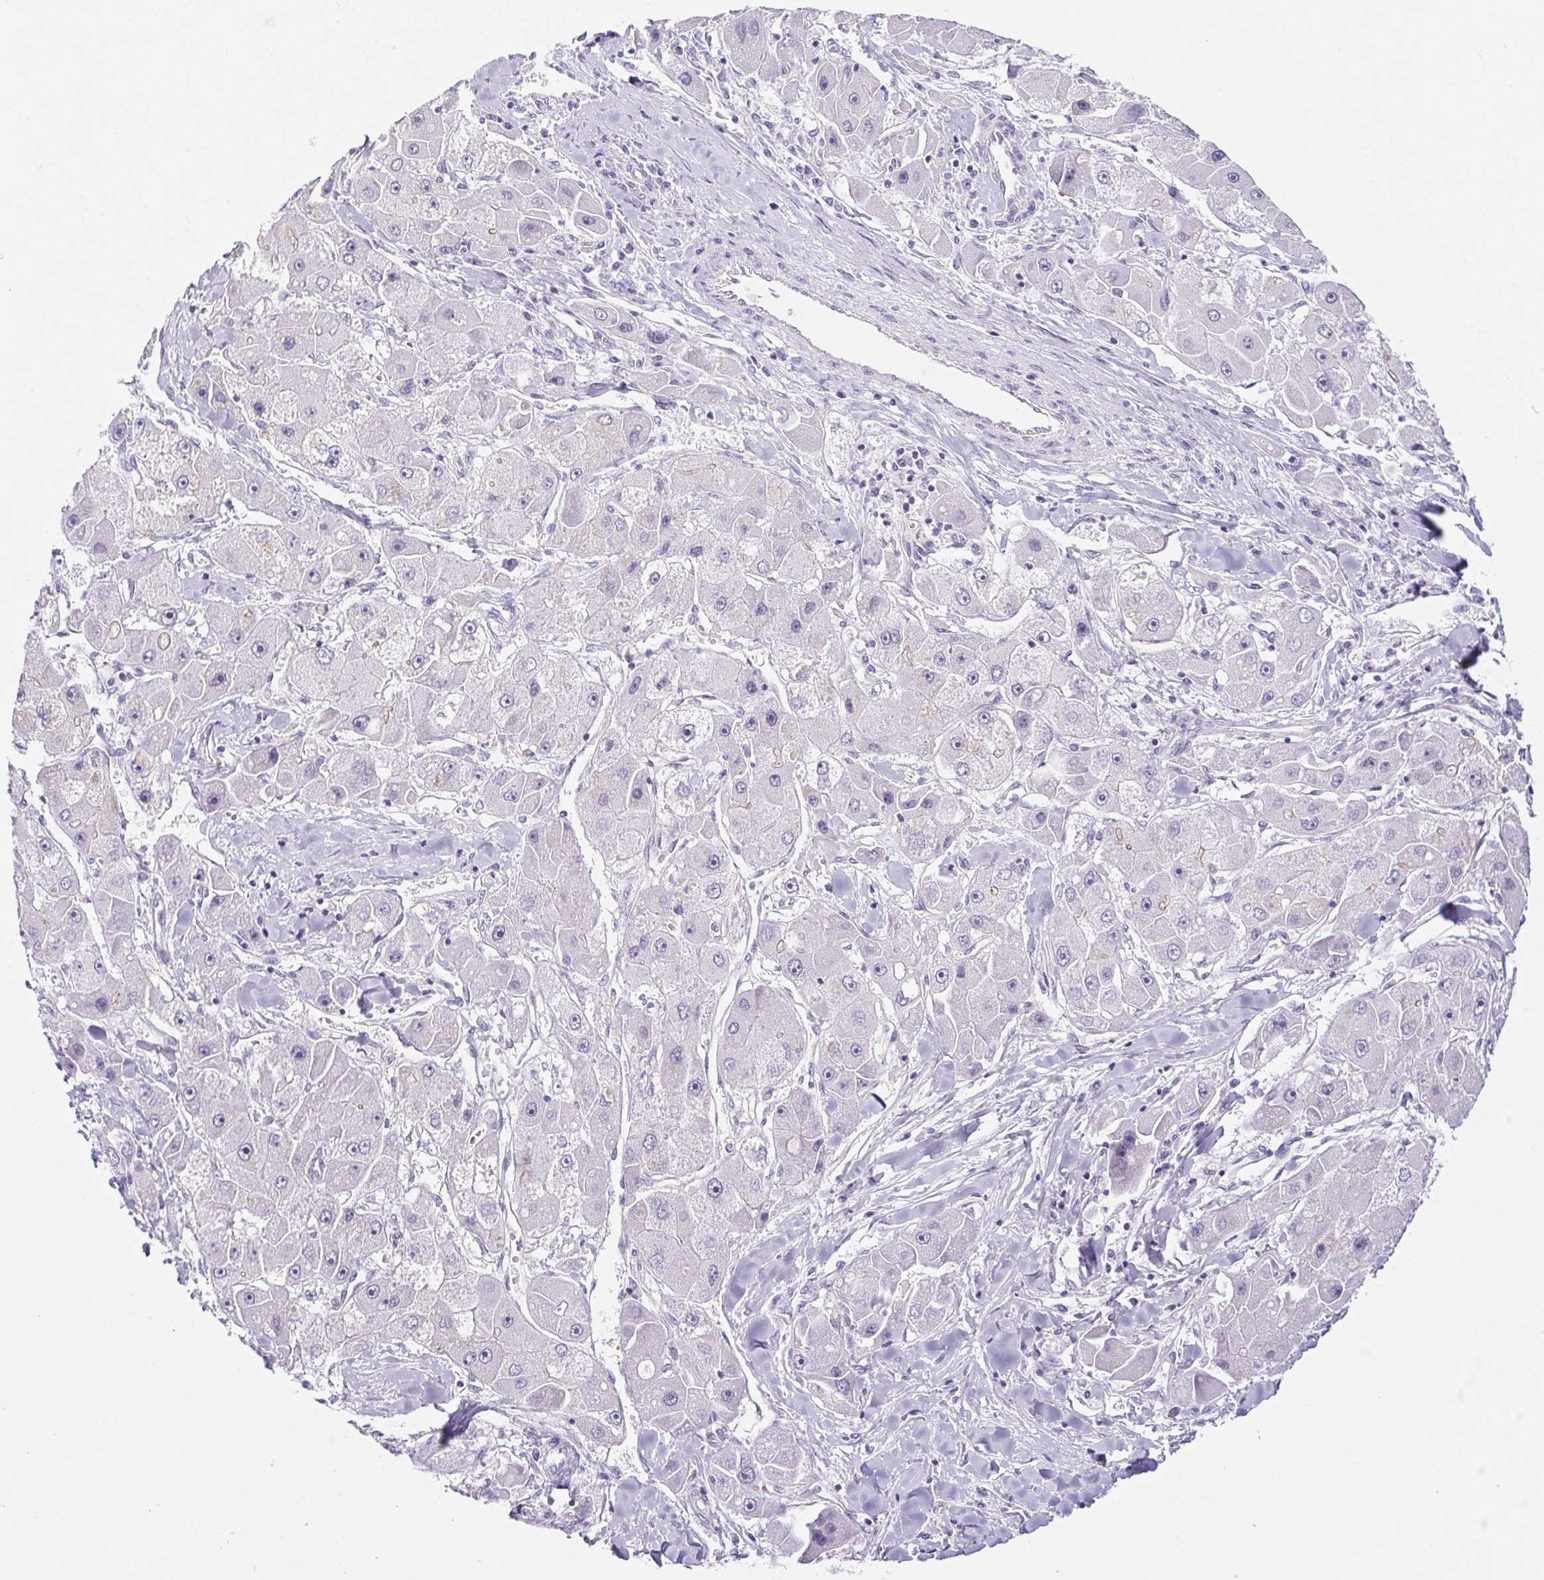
{"staining": {"intensity": "negative", "quantity": "none", "location": "none"}, "tissue": "liver cancer", "cell_type": "Tumor cells", "image_type": "cancer", "snomed": [{"axis": "morphology", "description": "Carcinoma, Hepatocellular, NOS"}, {"axis": "topography", "description": "Liver"}], "caption": "Liver cancer (hepatocellular carcinoma) was stained to show a protein in brown. There is no significant positivity in tumor cells.", "gene": "BCAS1", "patient": {"sex": "male", "age": 24}}